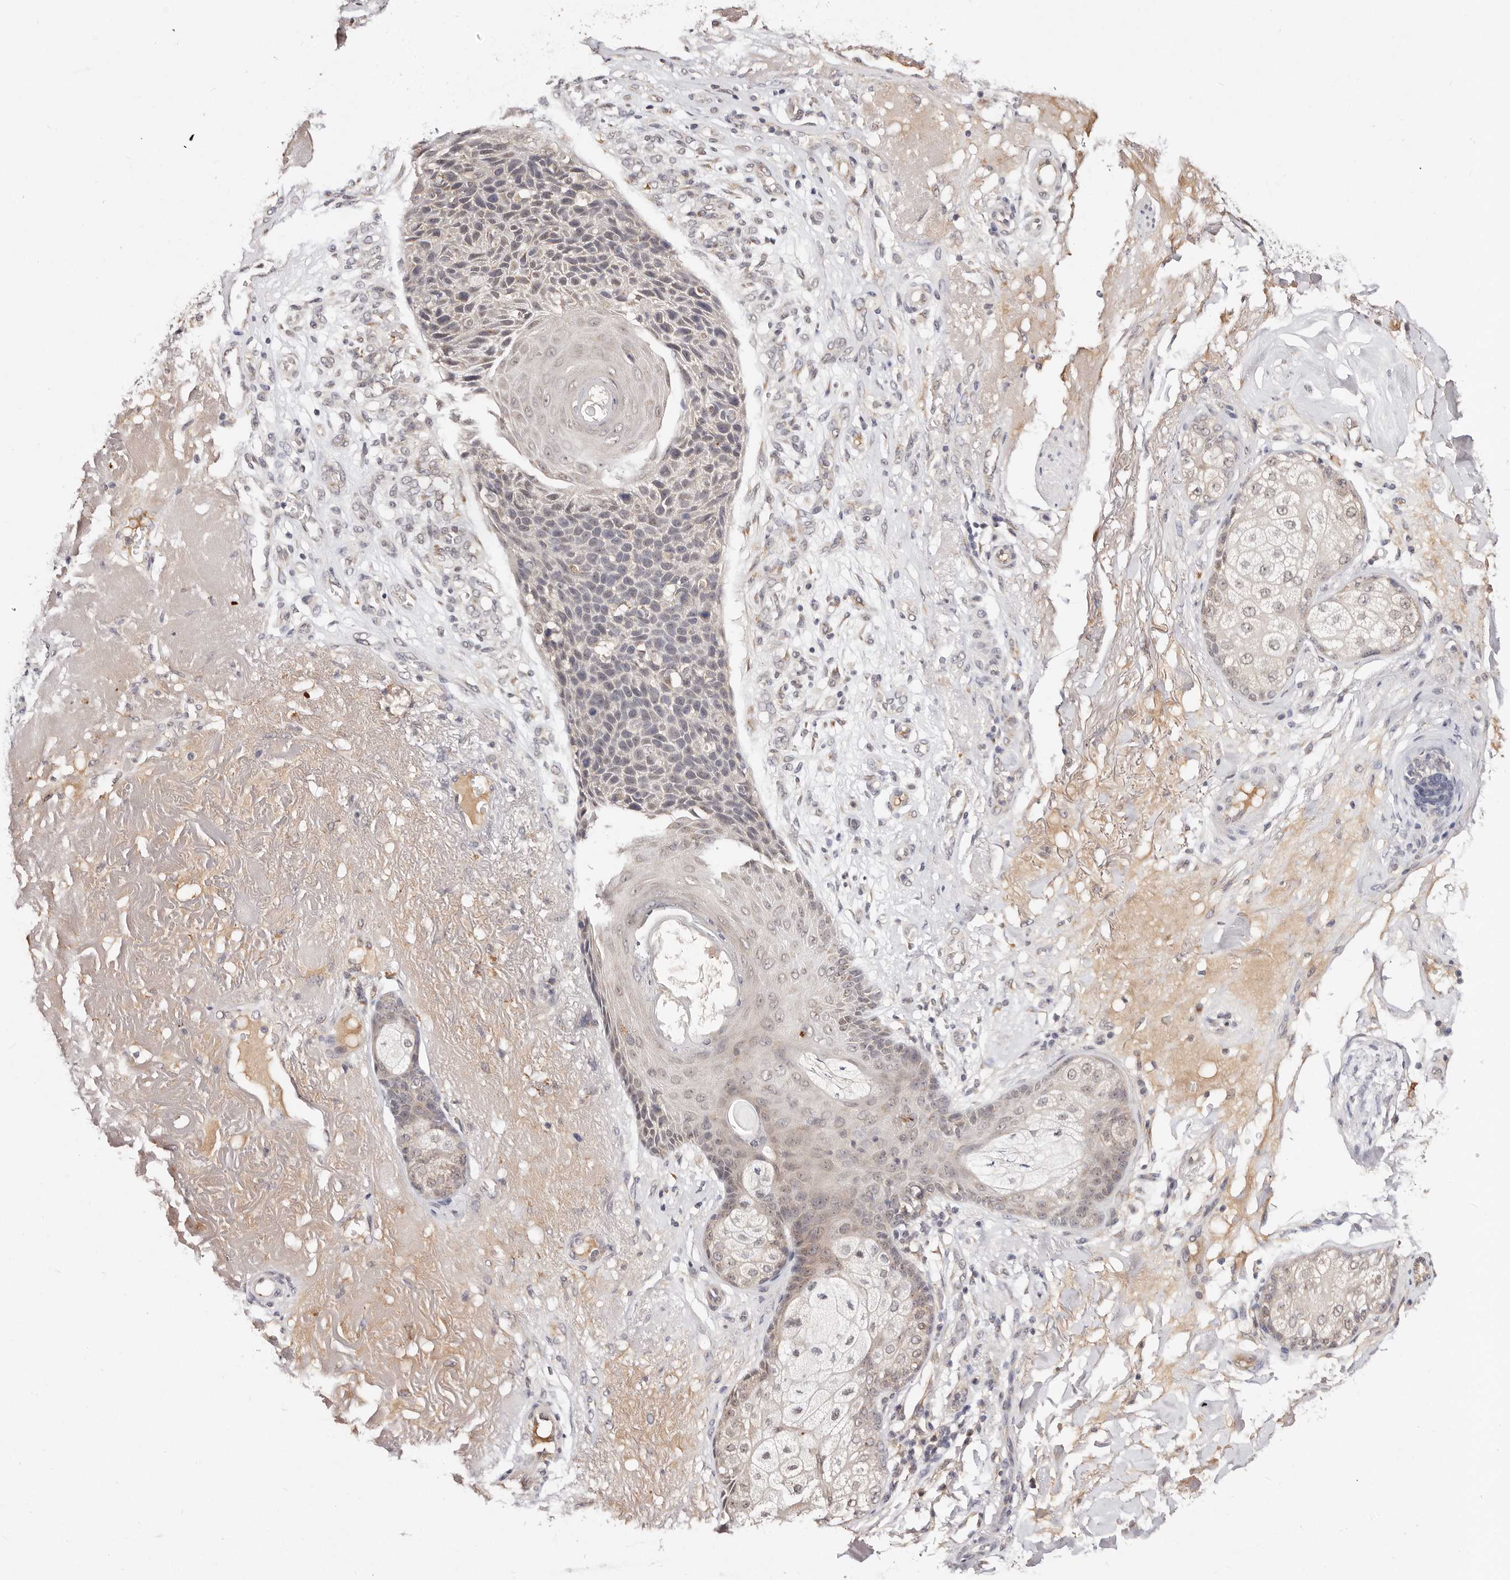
{"staining": {"intensity": "weak", "quantity": "<25%", "location": "cytoplasmic/membranous"}, "tissue": "skin cancer", "cell_type": "Tumor cells", "image_type": "cancer", "snomed": [{"axis": "morphology", "description": "Squamous cell carcinoma, NOS"}, {"axis": "topography", "description": "Skin"}], "caption": "The immunohistochemistry photomicrograph has no significant positivity in tumor cells of skin squamous cell carcinoma tissue.", "gene": "VIPAS39", "patient": {"sex": "female", "age": 88}}